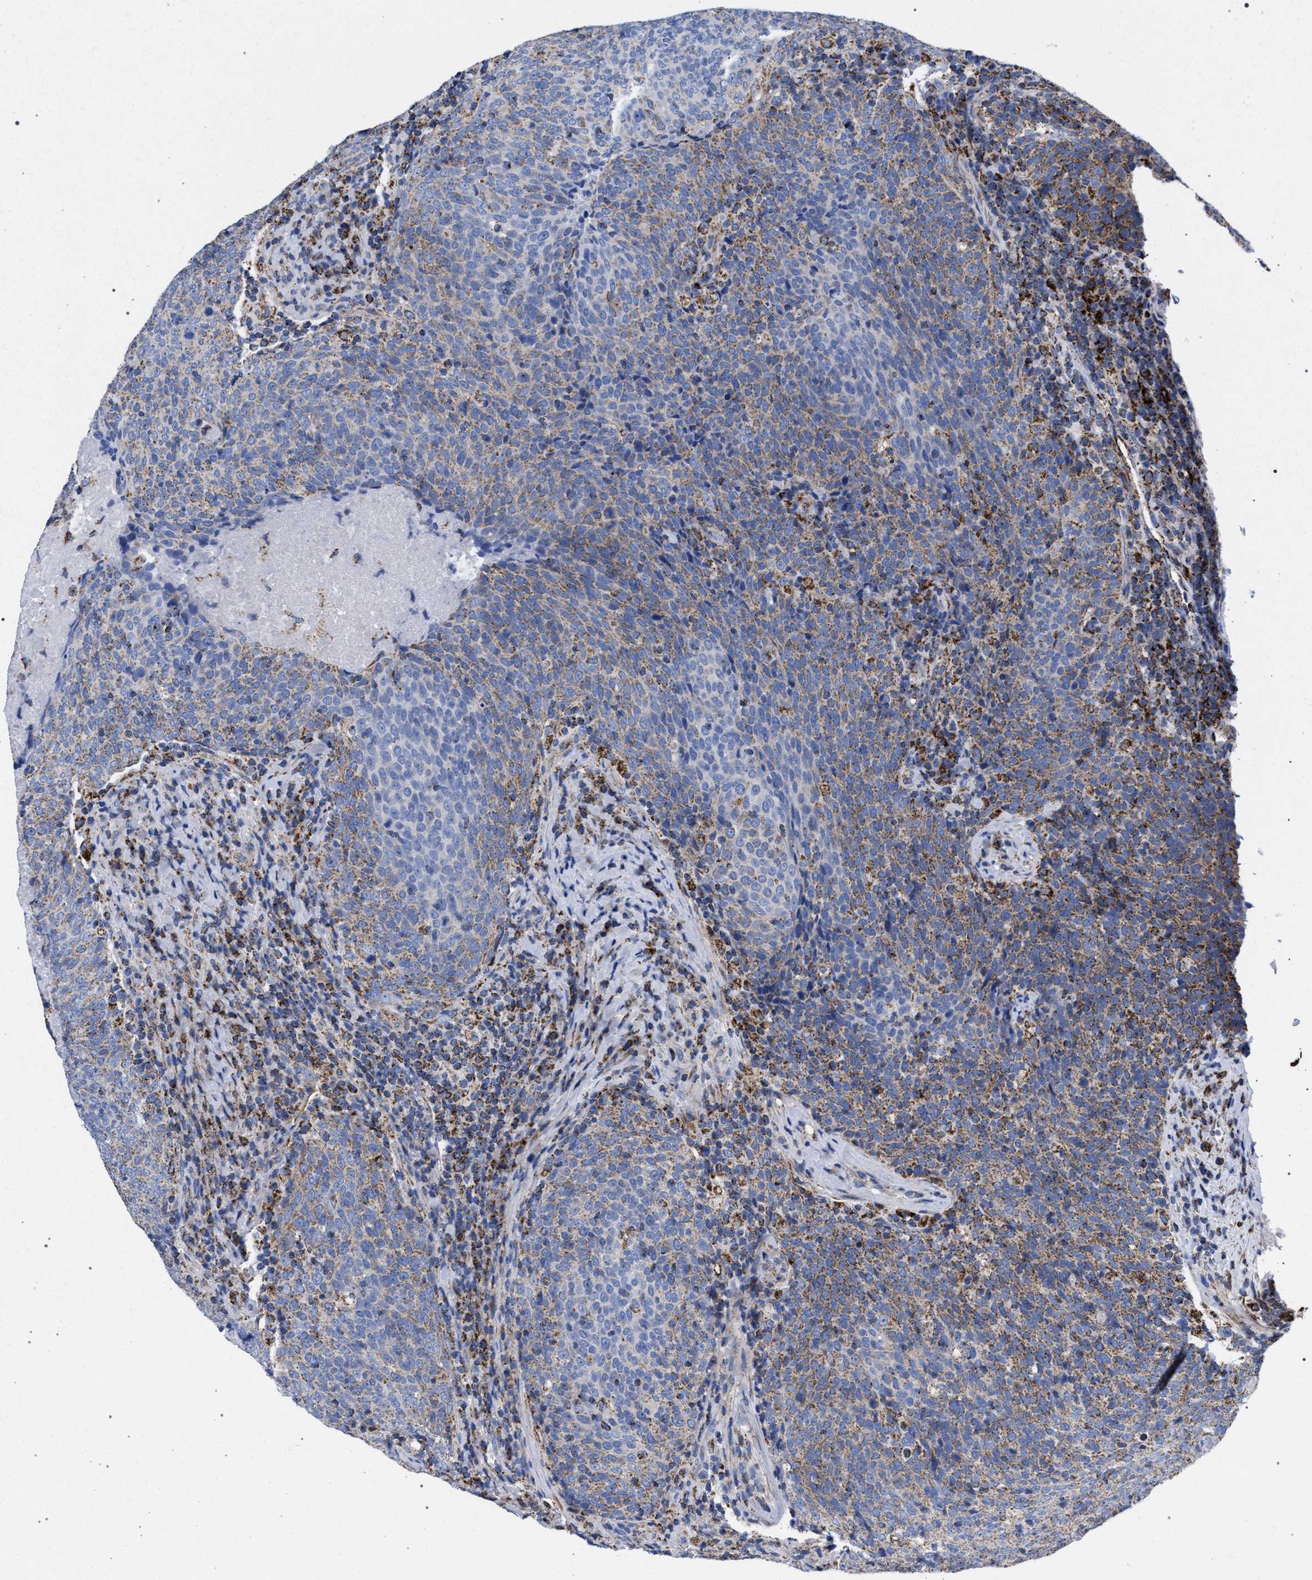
{"staining": {"intensity": "weak", "quantity": "25%-75%", "location": "cytoplasmic/membranous"}, "tissue": "head and neck cancer", "cell_type": "Tumor cells", "image_type": "cancer", "snomed": [{"axis": "morphology", "description": "Squamous cell carcinoma, NOS"}, {"axis": "morphology", "description": "Squamous cell carcinoma, metastatic, NOS"}, {"axis": "topography", "description": "Lymph node"}, {"axis": "topography", "description": "Head-Neck"}], "caption": "Metastatic squamous cell carcinoma (head and neck) stained with a brown dye shows weak cytoplasmic/membranous positive expression in about 25%-75% of tumor cells.", "gene": "ACADS", "patient": {"sex": "male", "age": 62}}